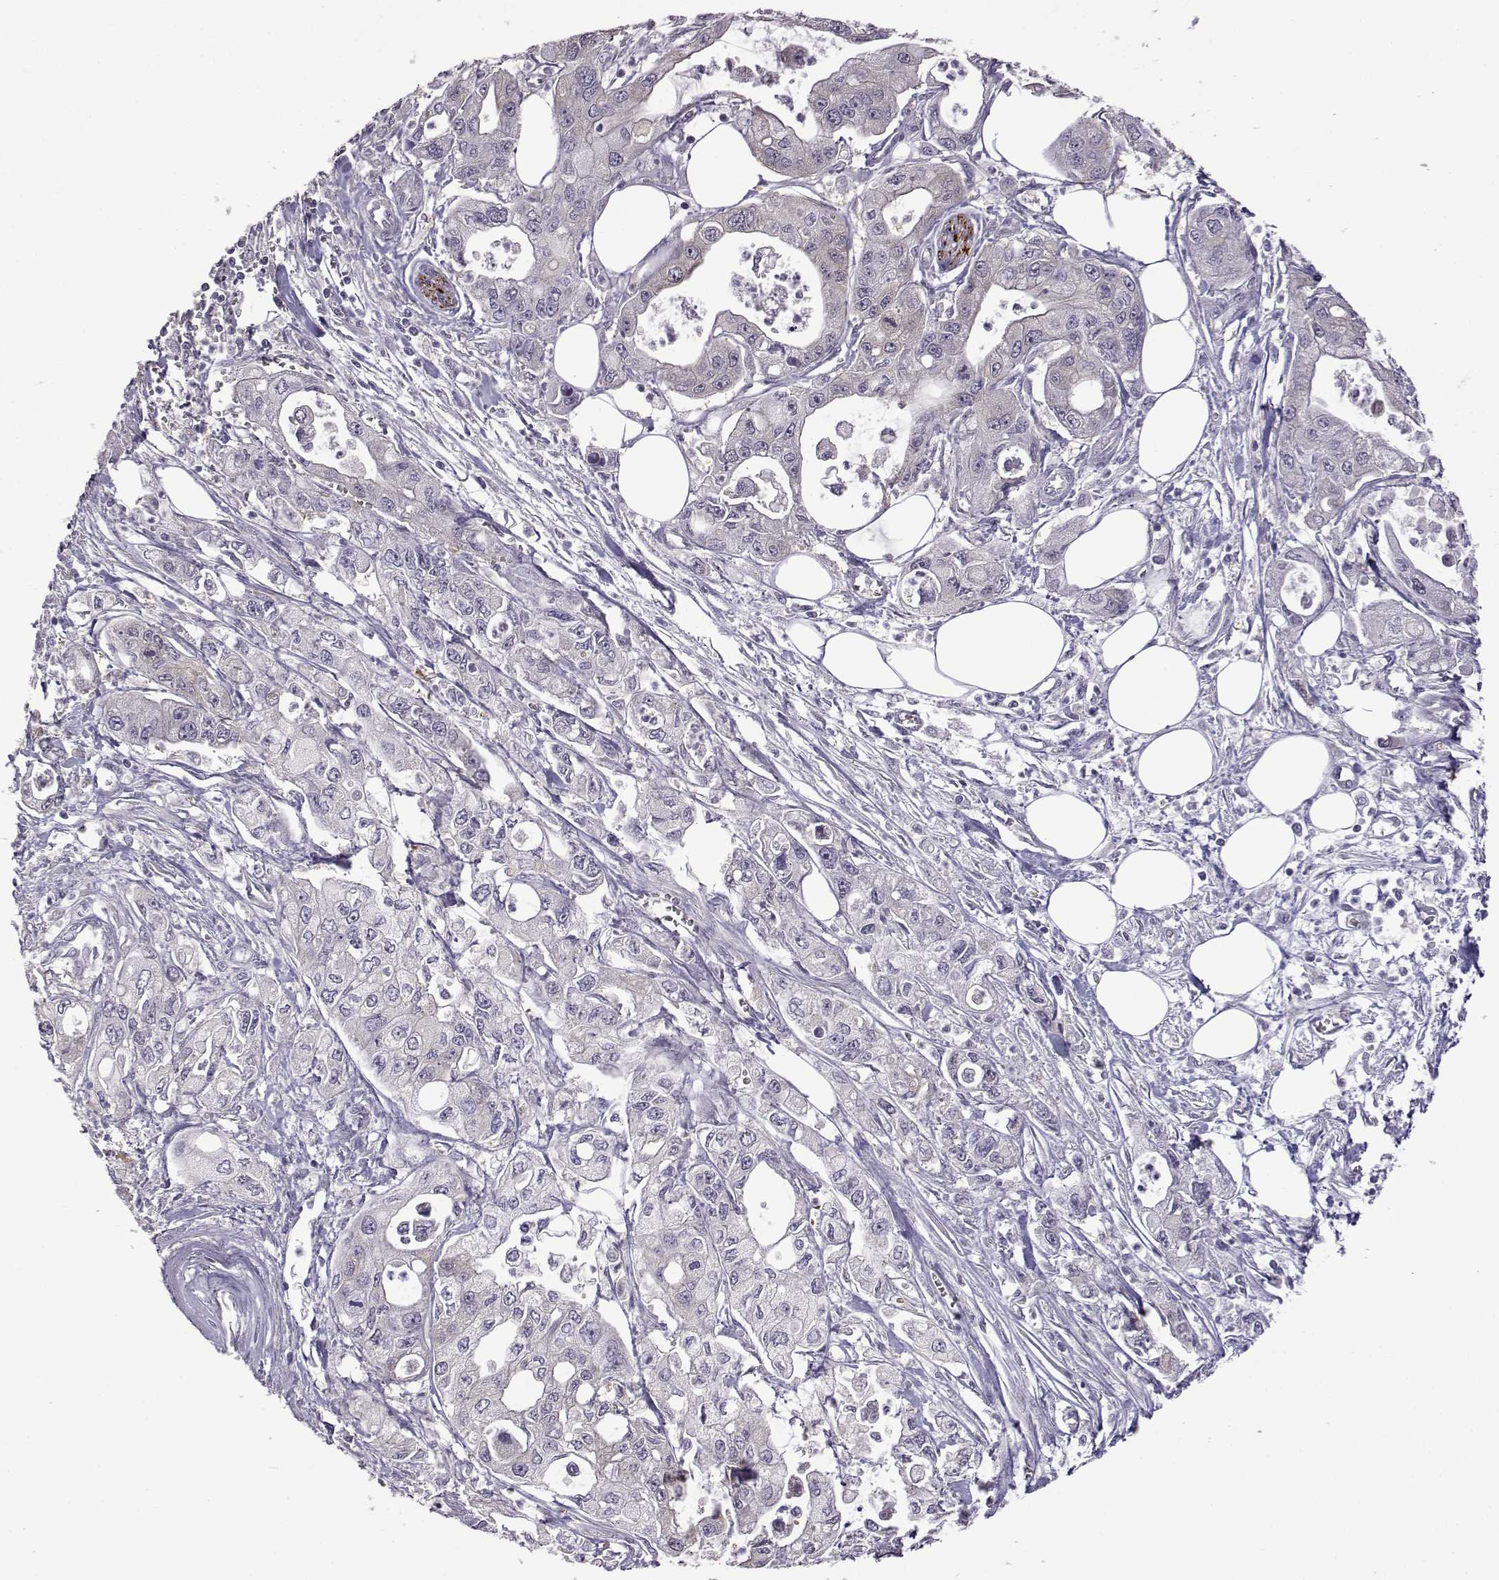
{"staining": {"intensity": "weak", "quantity": "<25%", "location": "cytoplasmic/membranous"}, "tissue": "pancreatic cancer", "cell_type": "Tumor cells", "image_type": "cancer", "snomed": [{"axis": "morphology", "description": "Adenocarcinoma, NOS"}, {"axis": "topography", "description": "Pancreas"}], "caption": "Immunohistochemical staining of pancreatic cancer shows no significant staining in tumor cells. (Immunohistochemistry (ihc), brightfield microscopy, high magnification).", "gene": "VGF", "patient": {"sex": "male", "age": 70}}